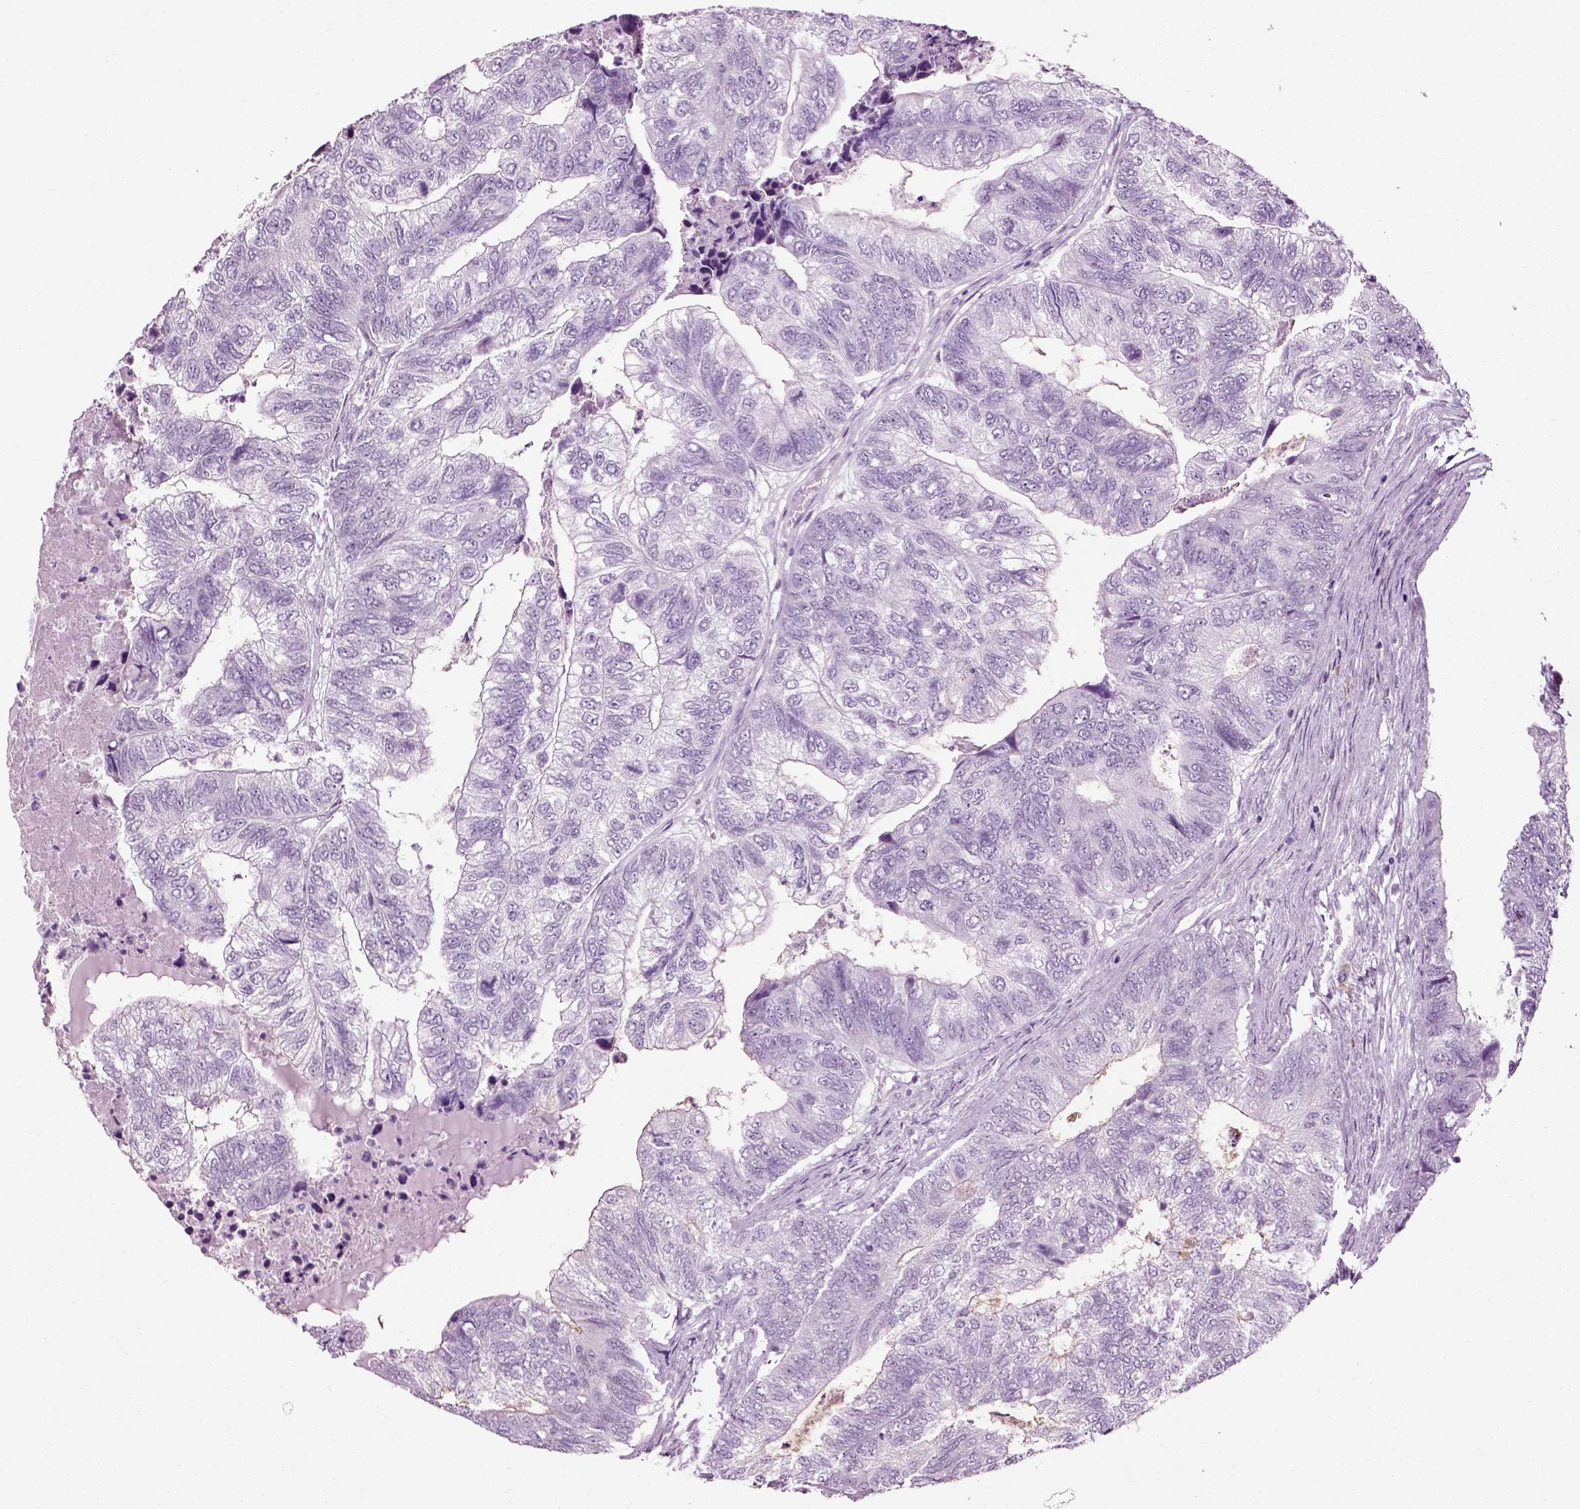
{"staining": {"intensity": "negative", "quantity": "none", "location": "none"}, "tissue": "colorectal cancer", "cell_type": "Tumor cells", "image_type": "cancer", "snomed": [{"axis": "morphology", "description": "Adenocarcinoma, NOS"}, {"axis": "topography", "description": "Colon"}], "caption": "Immunohistochemistry histopathology image of colorectal adenocarcinoma stained for a protein (brown), which exhibits no expression in tumor cells. (DAB IHC, high magnification).", "gene": "SLC26A8", "patient": {"sex": "female", "age": 67}}